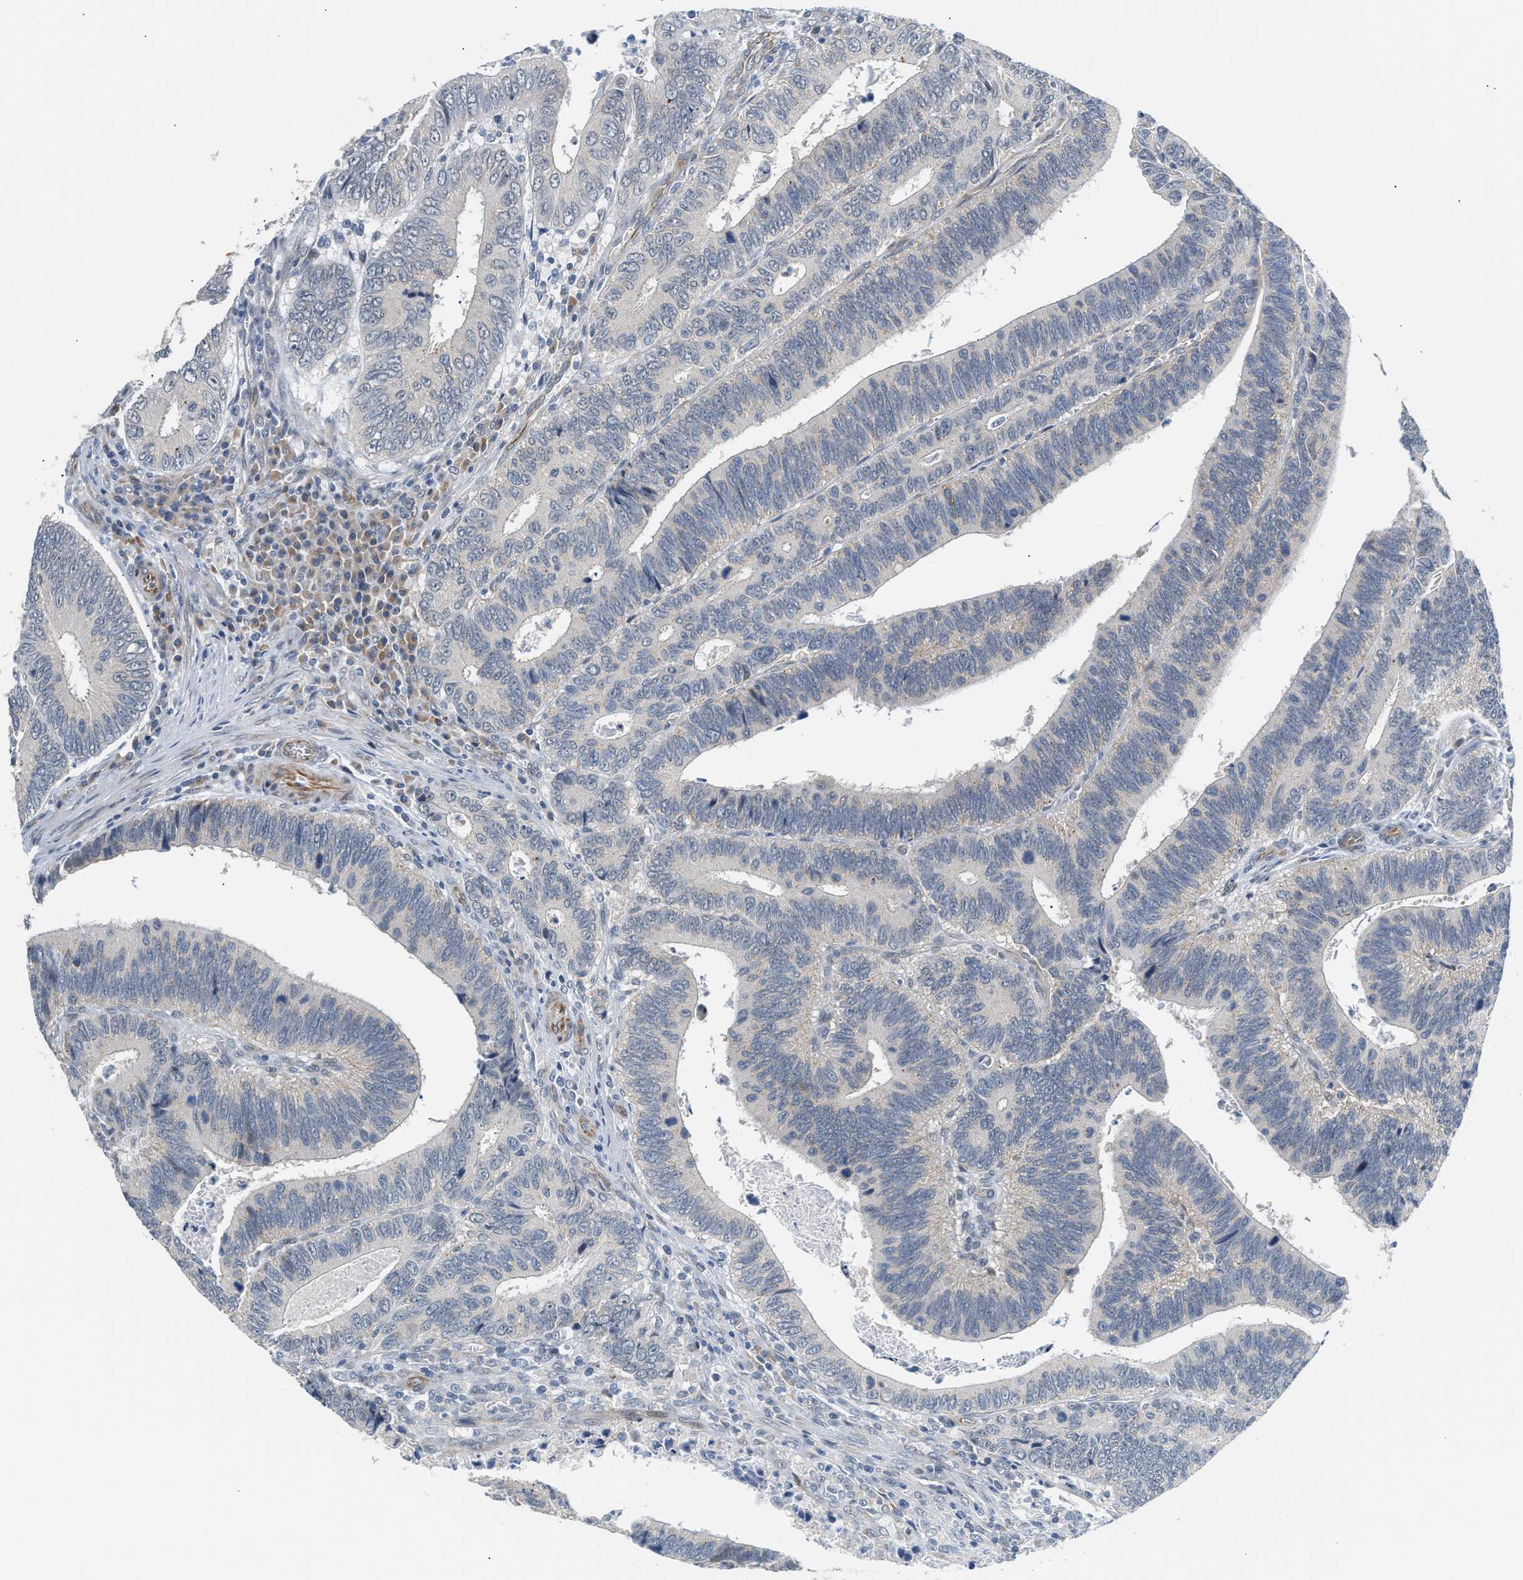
{"staining": {"intensity": "negative", "quantity": "none", "location": "none"}, "tissue": "colorectal cancer", "cell_type": "Tumor cells", "image_type": "cancer", "snomed": [{"axis": "morphology", "description": "Inflammation, NOS"}, {"axis": "morphology", "description": "Adenocarcinoma, NOS"}, {"axis": "topography", "description": "Colon"}], "caption": "Colorectal cancer (adenocarcinoma) was stained to show a protein in brown. There is no significant expression in tumor cells.", "gene": "PPM1H", "patient": {"sex": "male", "age": 72}}